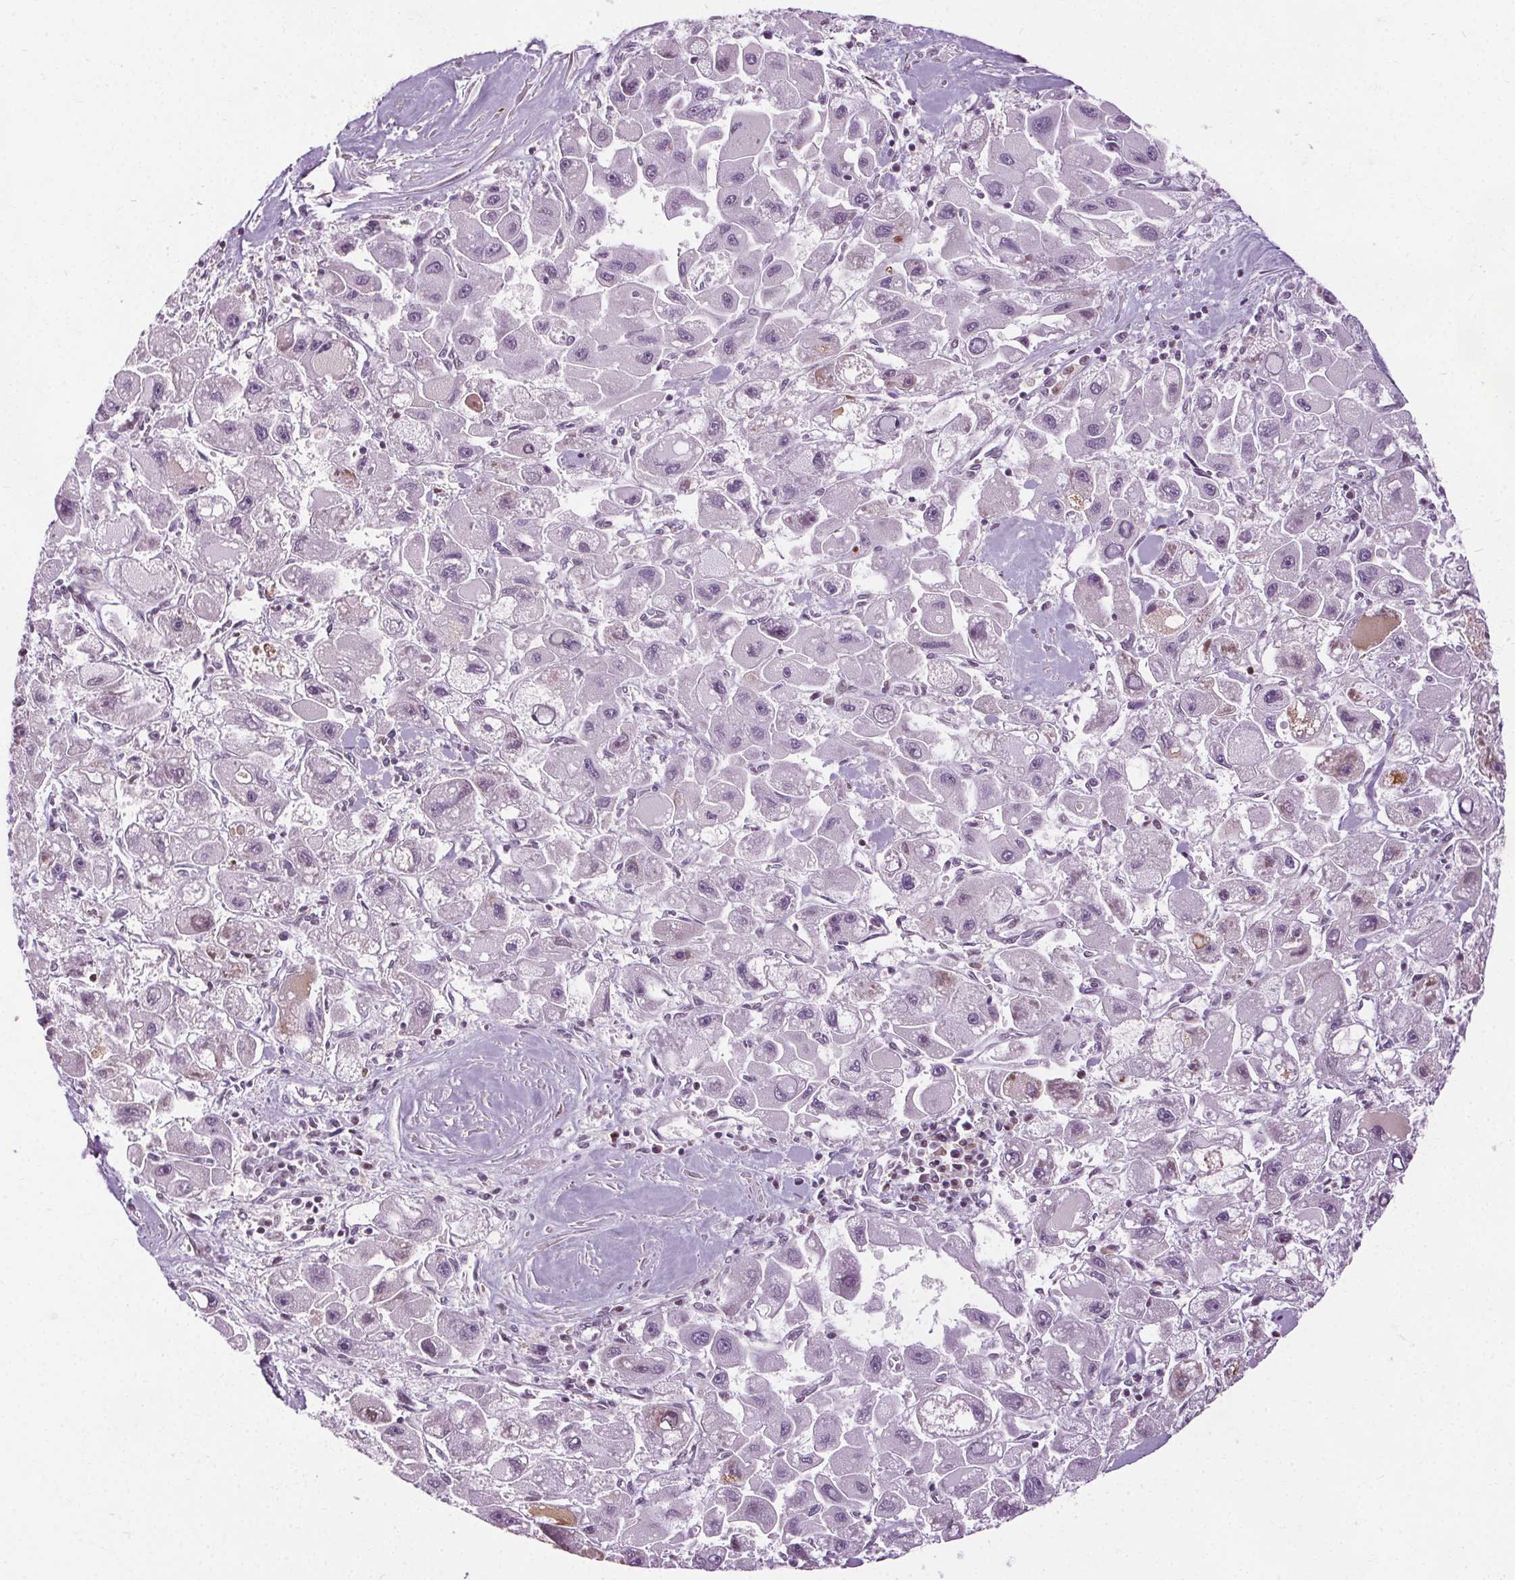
{"staining": {"intensity": "negative", "quantity": "none", "location": "none"}, "tissue": "liver cancer", "cell_type": "Tumor cells", "image_type": "cancer", "snomed": [{"axis": "morphology", "description": "Carcinoma, Hepatocellular, NOS"}, {"axis": "topography", "description": "Liver"}], "caption": "This is an immunohistochemistry (IHC) image of liver cancer. There is no positivity in tumor cells.", "gene": "CEBPA", "patient": {"sex": "male", "age": 24}}